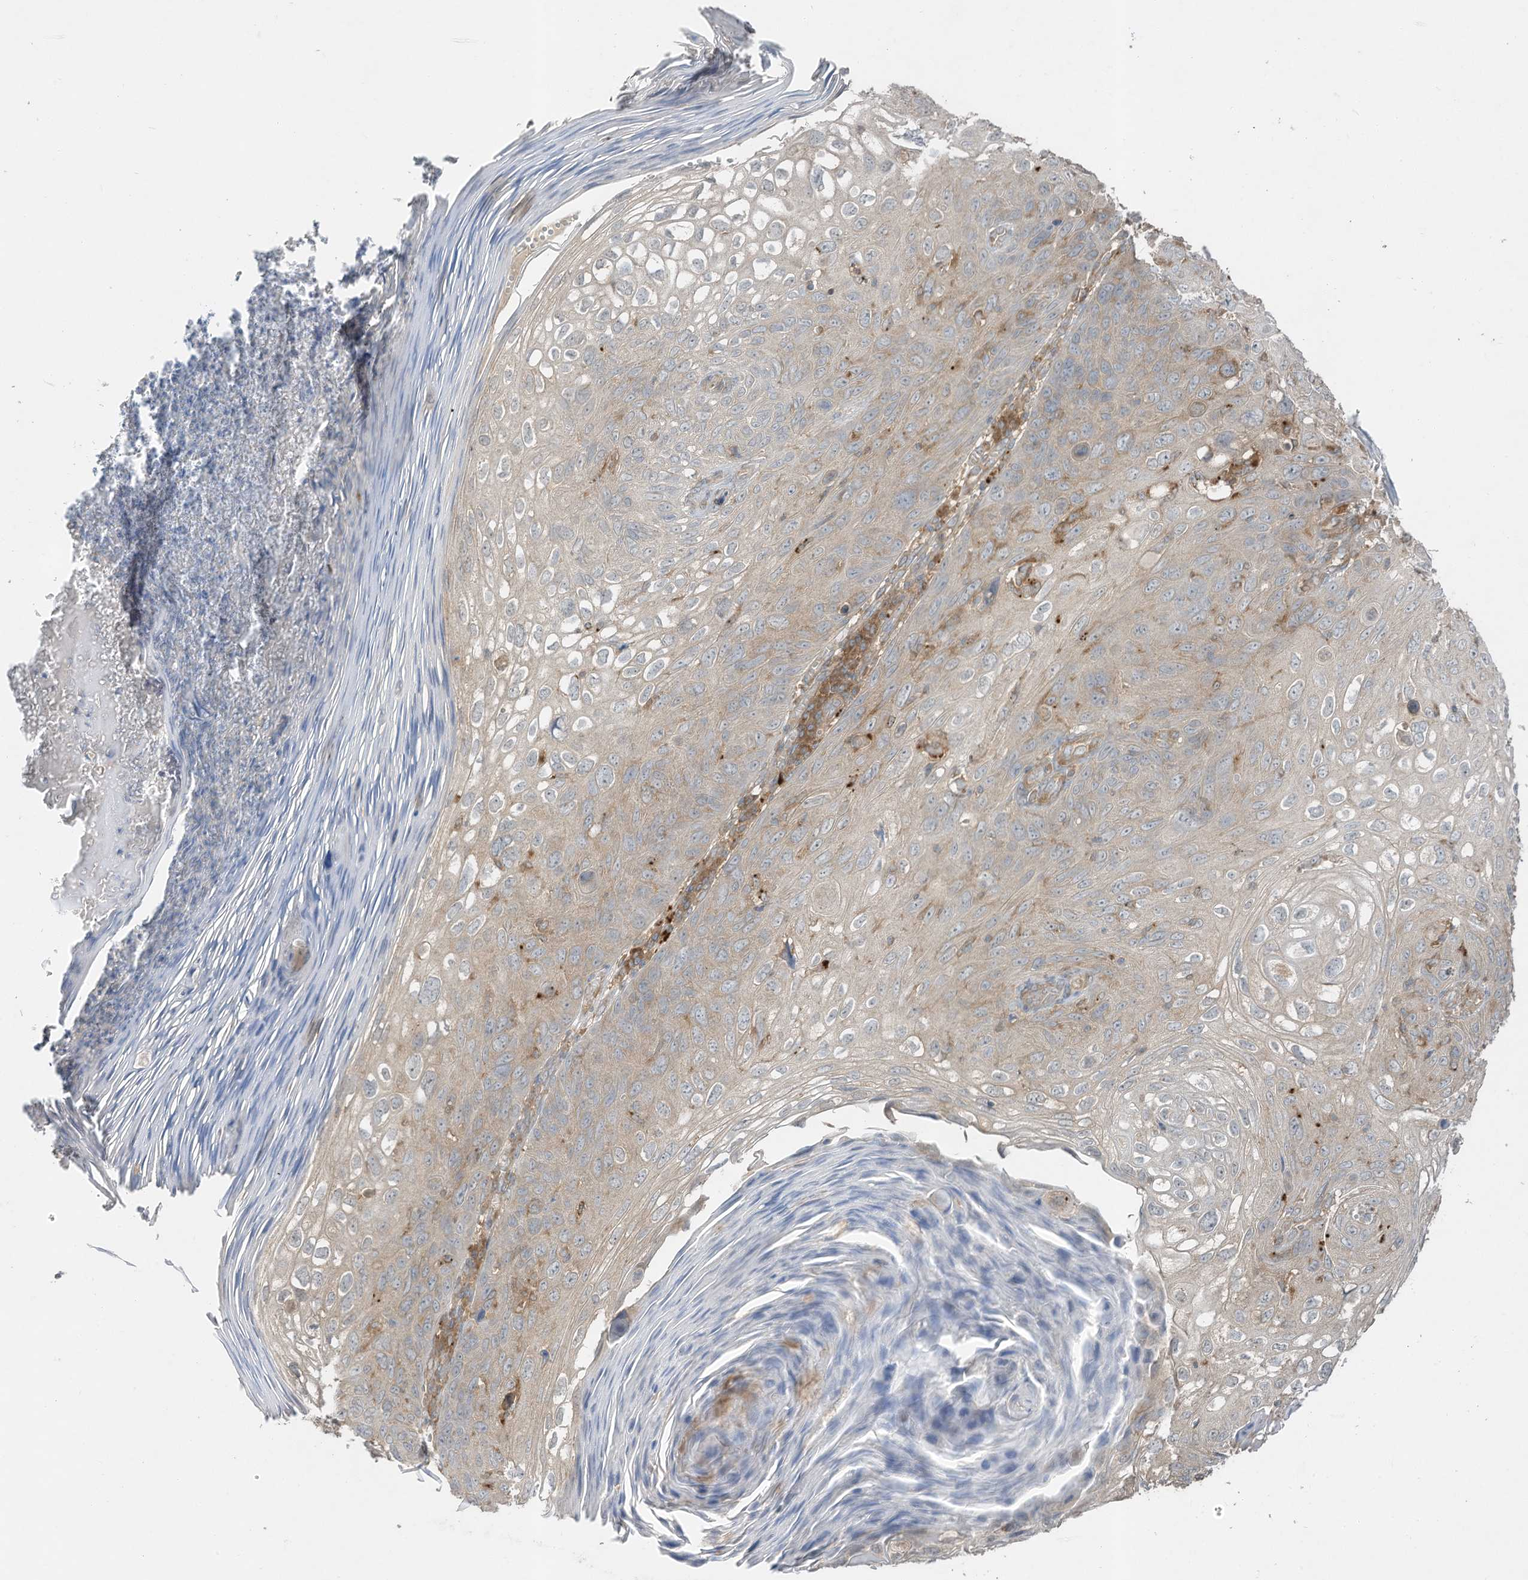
{"staining": {"intensity": "negative", "quantity": "none", "location": "none"}, "tissue": "skin cancer", "cell_type": "Tumor cells", "image_type": "cancer", "snomed": [{"axis": "morphology", "description": "Squamous cell carcinoma, NOS"}, {"axis": "topography", "description": "Skin"}], "caption": "DAB immunohistochemical staining of skin squamous cell carcinoma displays no significant staining in tumor cells. (DAB (3,3'-diaminobenzidine) immunohistochemistry (IHC) visualized using brightfield microscopy, high magnification).", "gene": "LDAH", "patient": {"sex": "female", "age": 90}}